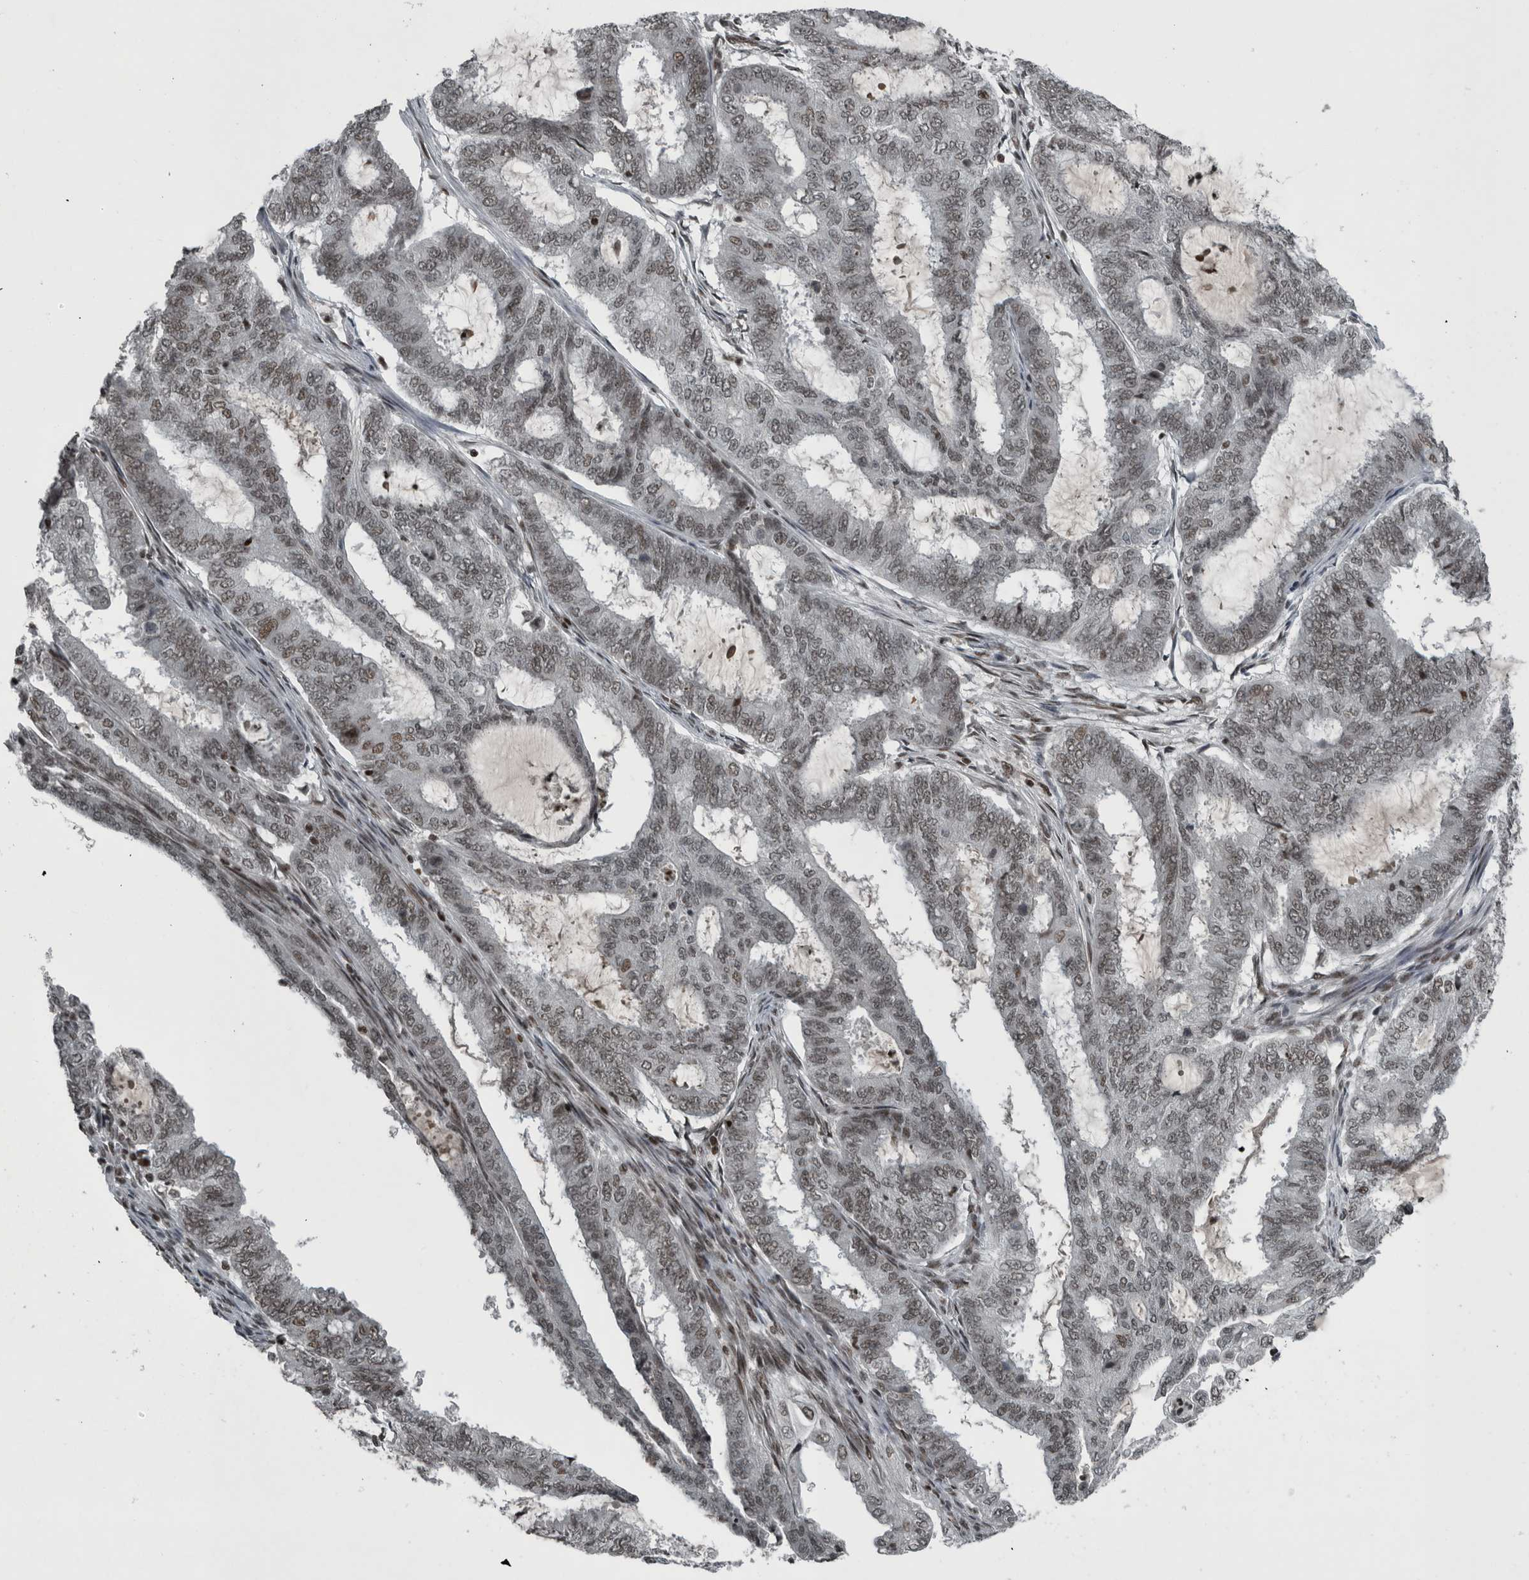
{"staining": {"intensity": "weak", "quantity": ">75%", "location": "nuclear"}, "tissue": "endometrial cancer", "cell_type": "Tumor cells", "image_type": "cancer", "snomed": [{"axis": "morphology", "description": "Adenocarcinoma, NOS"}, {"axis": "topography", "description": "Endometrium"}], "caption": "Immunohistochemical staining of human endometrial adenocarcinoma shows low levels of weak nuclear protein expression in approximately >75% of tumor cells.", "gene": "UNC50", "patient": {"sex": "female", "age": 51}}